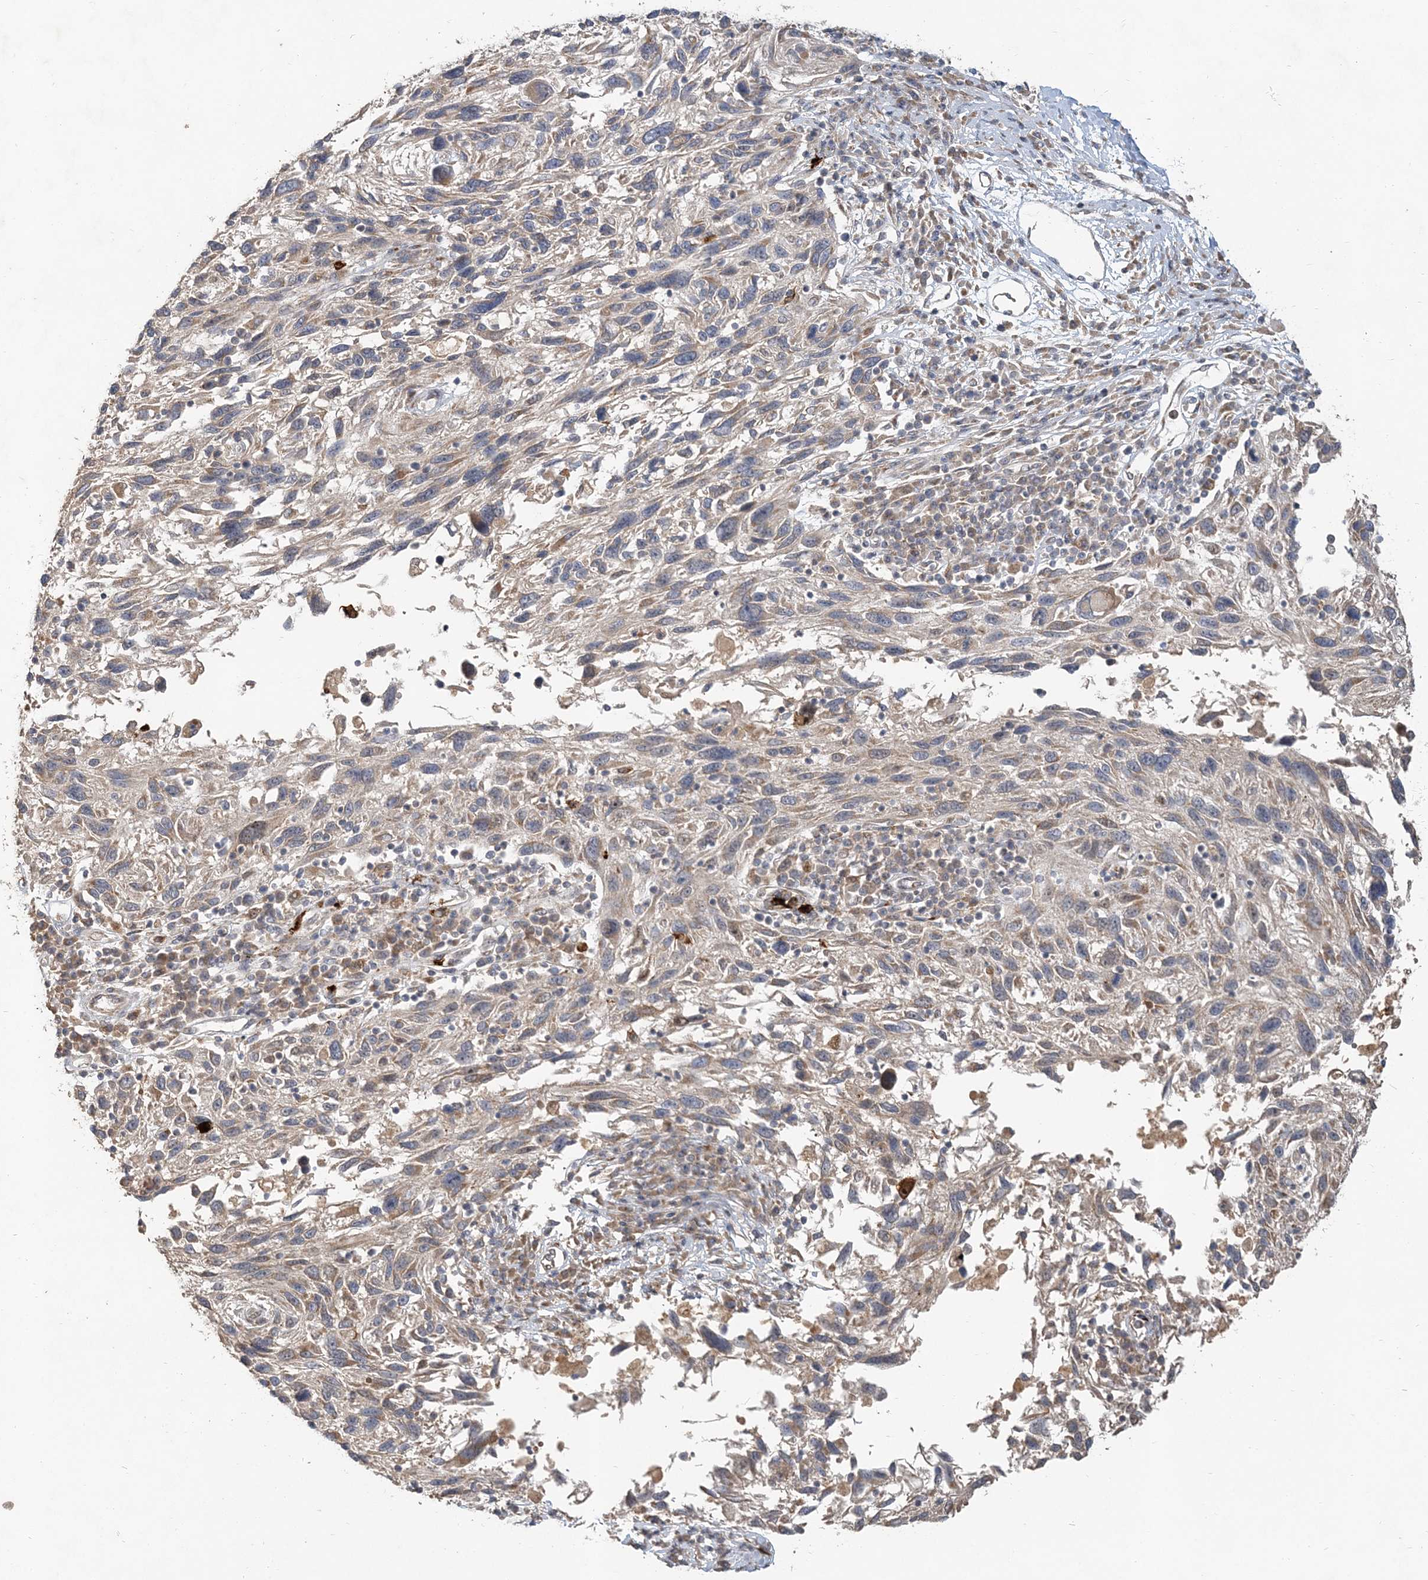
{"staining": {"intensity": "weak", "quantity": "<25%", "location": "cytoplasmic/membranous"}, "tissue": "melanoma", "cell_type": "Tumor cells", "image_type": "cancer", "snomed": [{"axis": "morphology", "description": "Malignant melanoma, NOS"}, {"axis": "topography", "description": "Skin"}], "caption": "This photomicrograph is of malignant melanoma stained with immunohistochemistry (IHC) to label a protein in brown with the nuclei are counter-stained blue. There is no staining in tumor cells. (DAB IHC, high magnification).", "gene": "RAB14", "patient": {"sex": "male", "age": 53}}